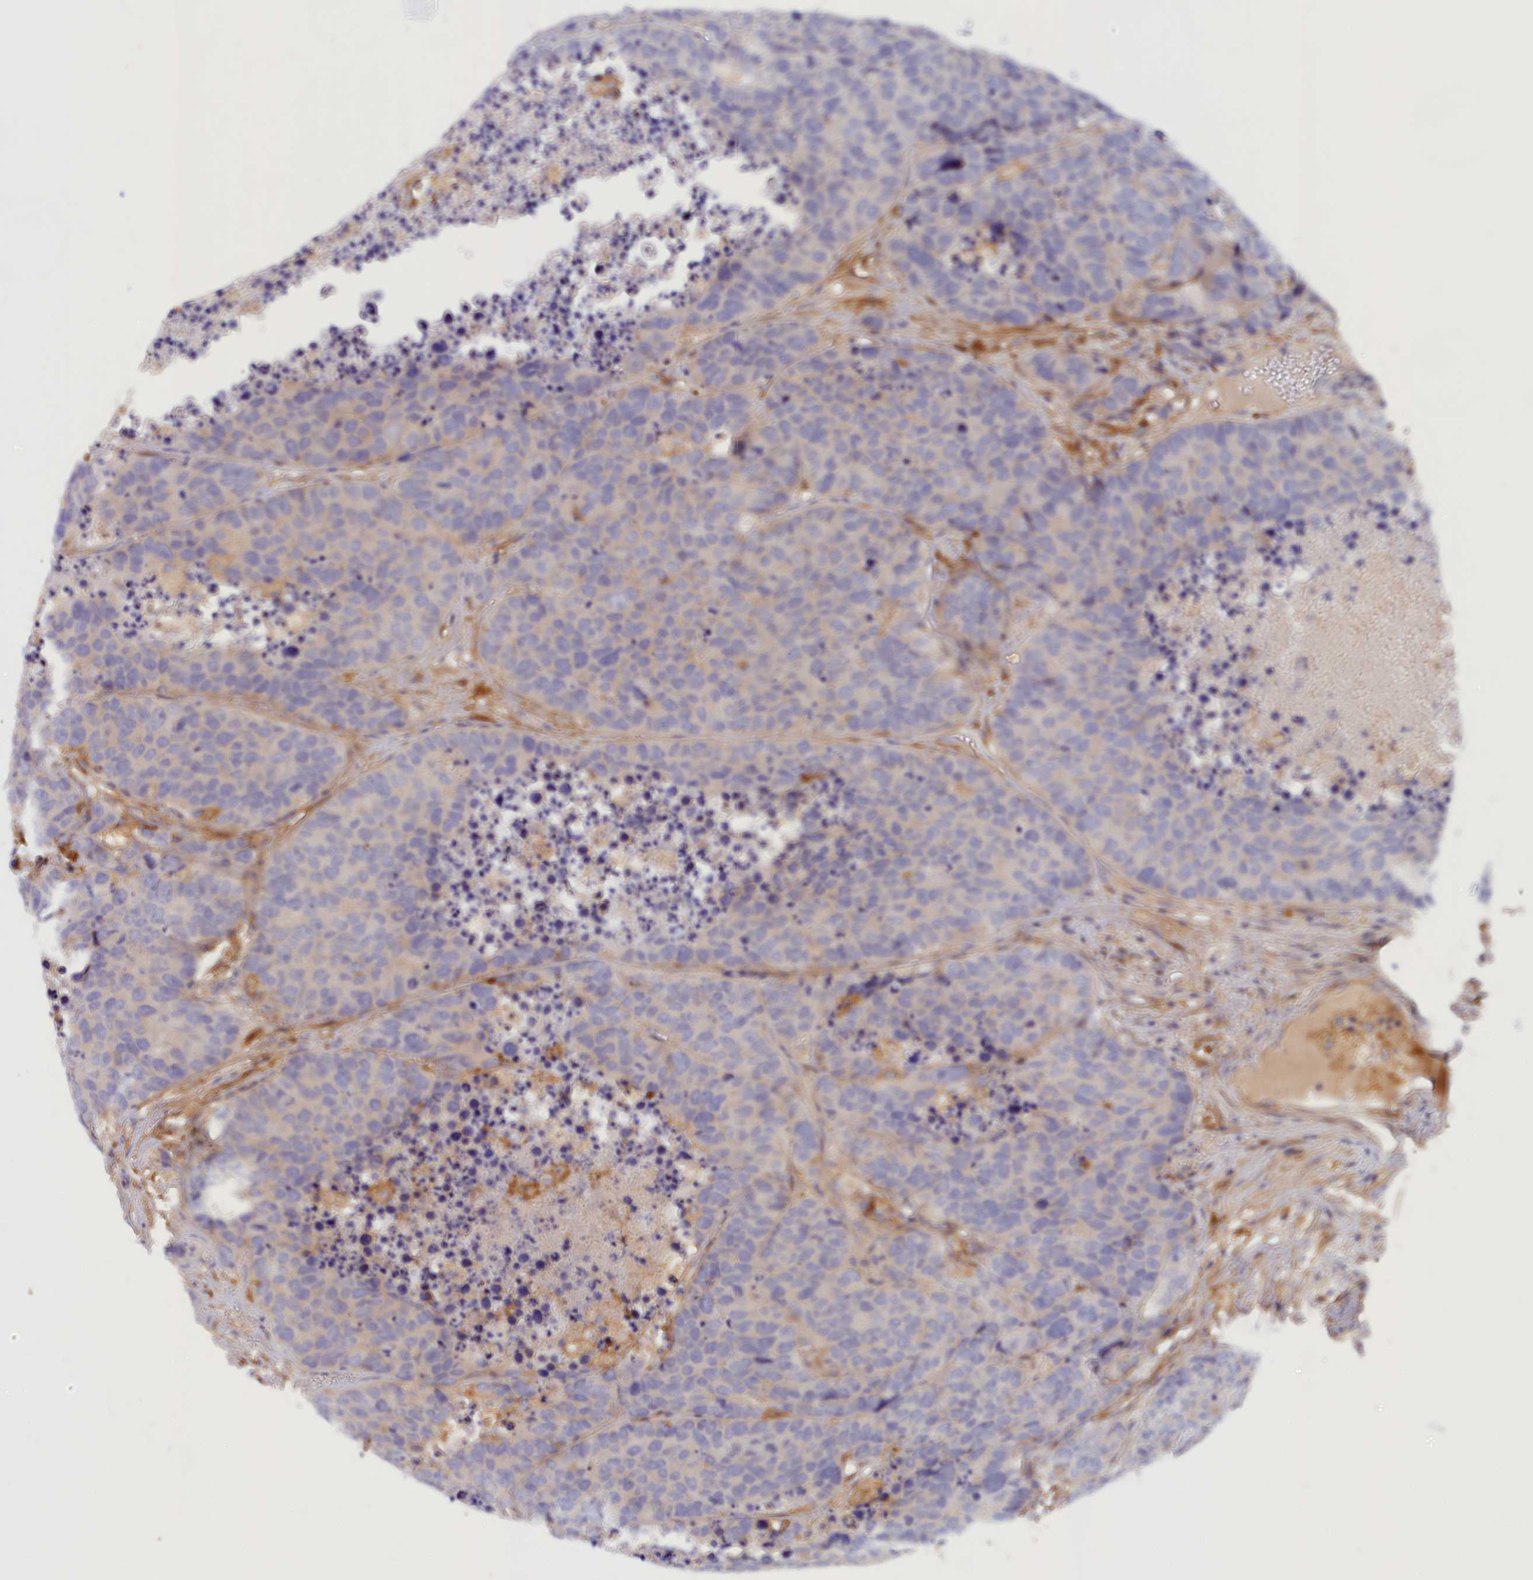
{"staining": {"intensity": "negative", "quantity": "none", "location": "none"}, "tissue": "carcinoid", "cell_type": "Tumor cells", "image_type": "cancer", "snomed": [{"axis": "morphology", "description": "Carcinoid, malignant, NOS"}, {"axis": "topography", "description": "Lung"}], "caption": "Human malignant carcinoid stained for a protein using immunohistochemistry demonstrates no staining in tumor cells.", "gene": "KATNB1", "patient": {"sex": "male", "age": 60}}